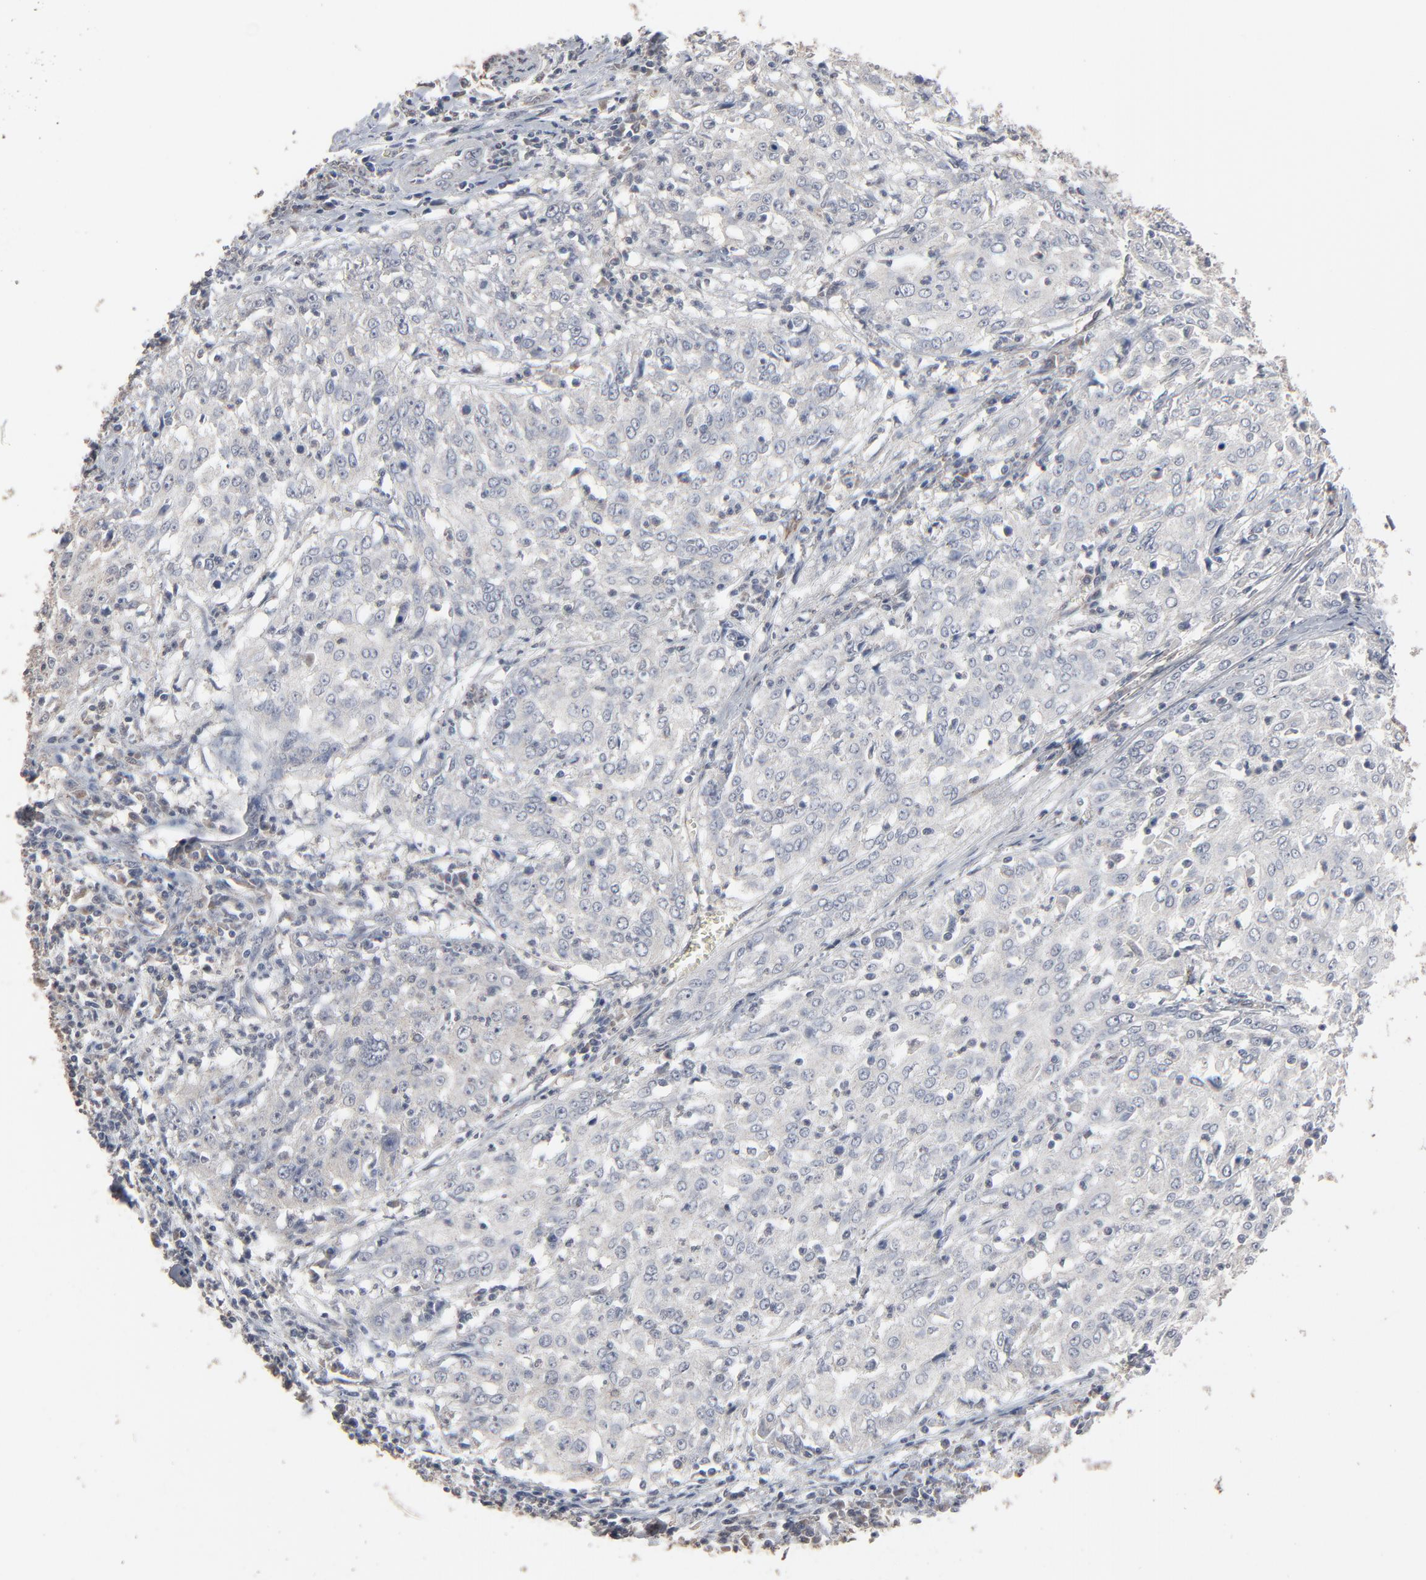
{"staining": {"intensity": "negative", "quantity": "none", "location": "none"}, "tissue": "cervical cancer", "cell_type": "Tumor cells", "image_type": "cancer", "snomed": [{"axis": "morphology", "description": "Squamous cell carcinoma, NOS"}, {"axis": "topography", "description": "Cervix"}], "caption": "Cervical squamous cell carcinoma stained for a protein using immunohistochemistry demonstrates no positivity tumor cells.", "gene": "JAM3", "patient": {"sex": "female", "age": 39}}